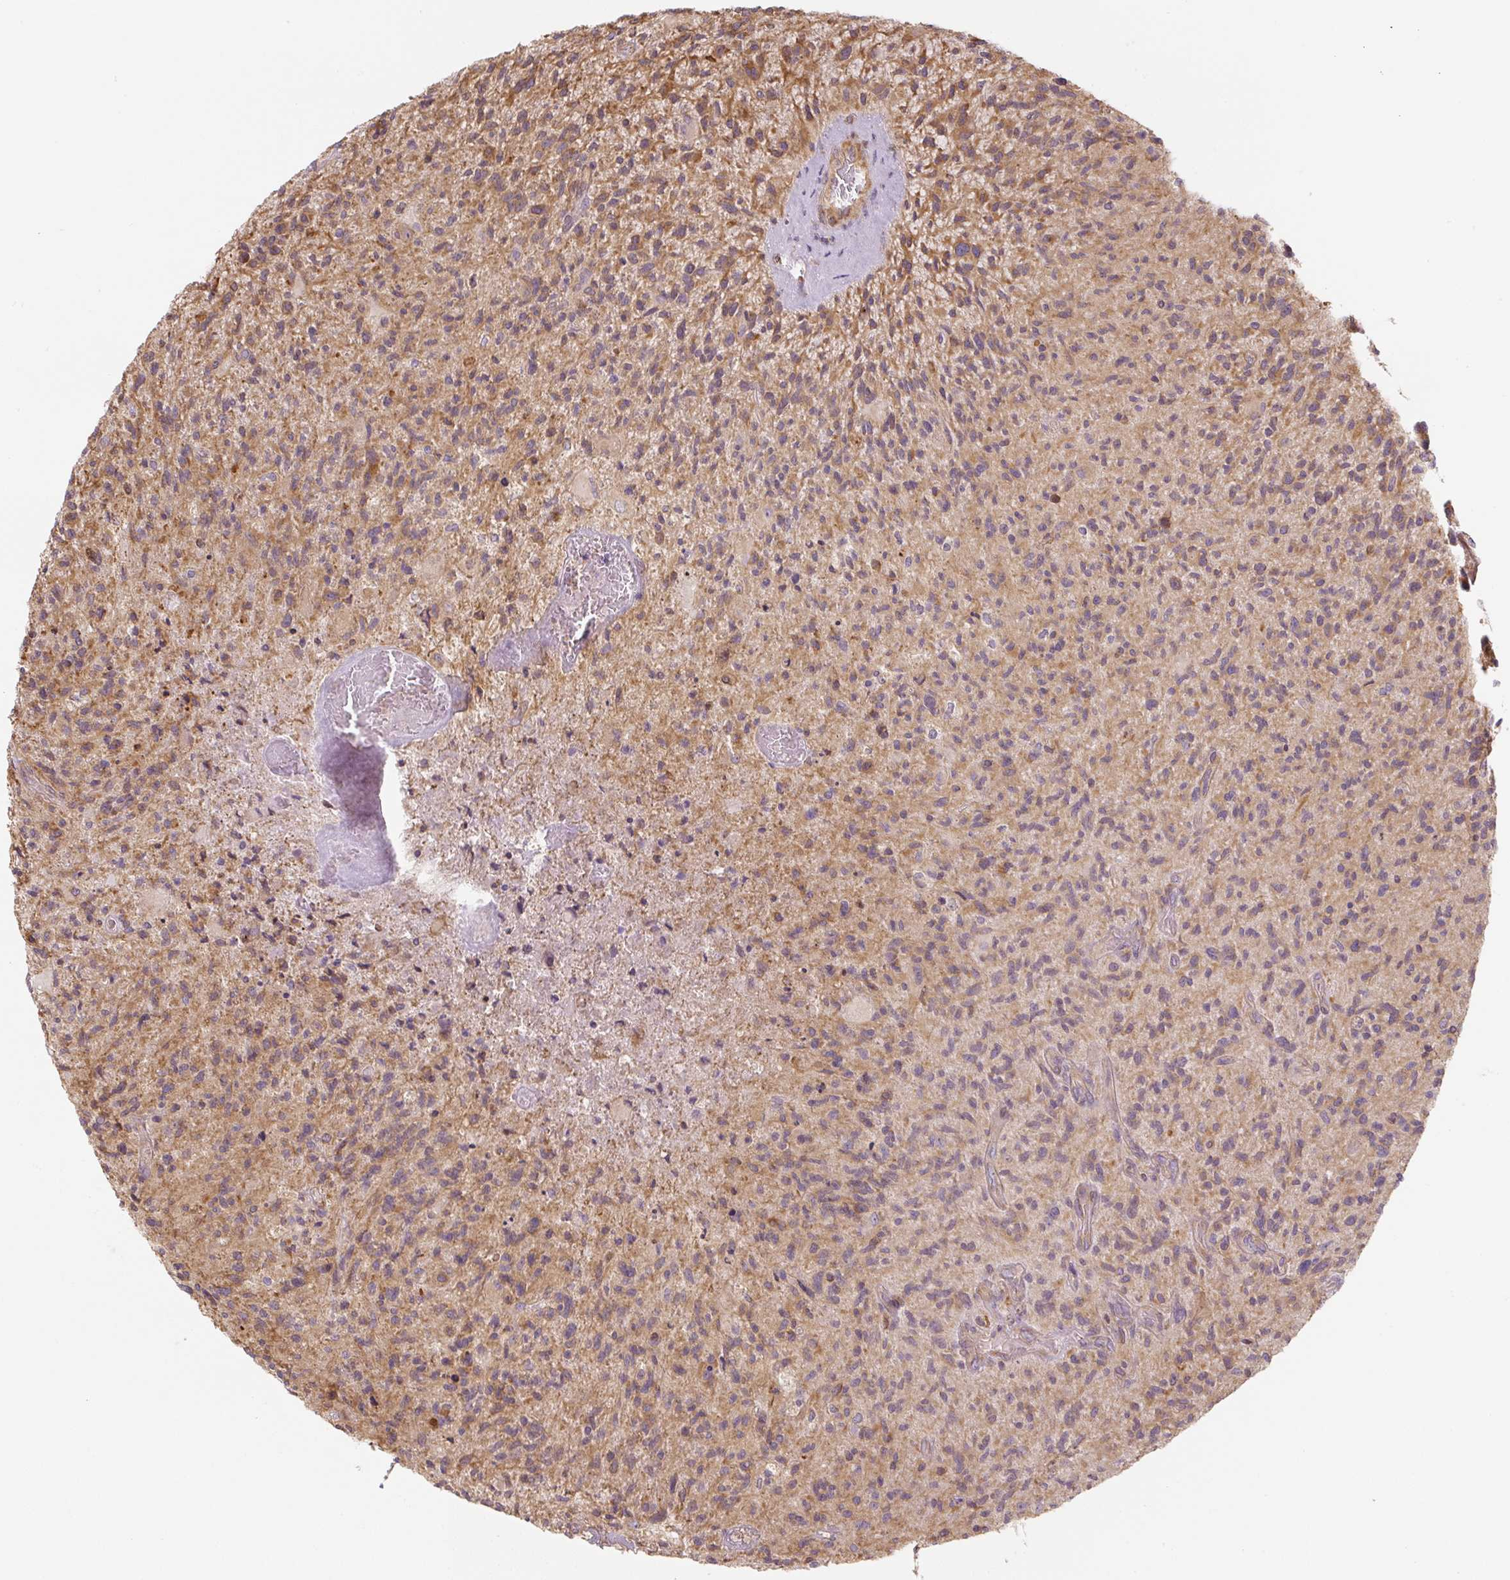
{"staining": {"intensity": "moderate", "quantity": "<25%", "location": "cytoplasmic/membranous"}, "tissue": "glioma", "cell_type": "Tumor cells", "image_type": "cancer", "snomed": [{"axis": "morphology", "description": "Glioma, malignant, High grade"}, {"axis": "topography", "description": "Brain"}], "caption": "Protein analysis of malignant glioma (high-grade) tissue displays moderate cytoplasmic/membranous staining in about <25% of tumor cells.", "gene": "RASA1", "patient": {"sex": "female", "age": 70}}